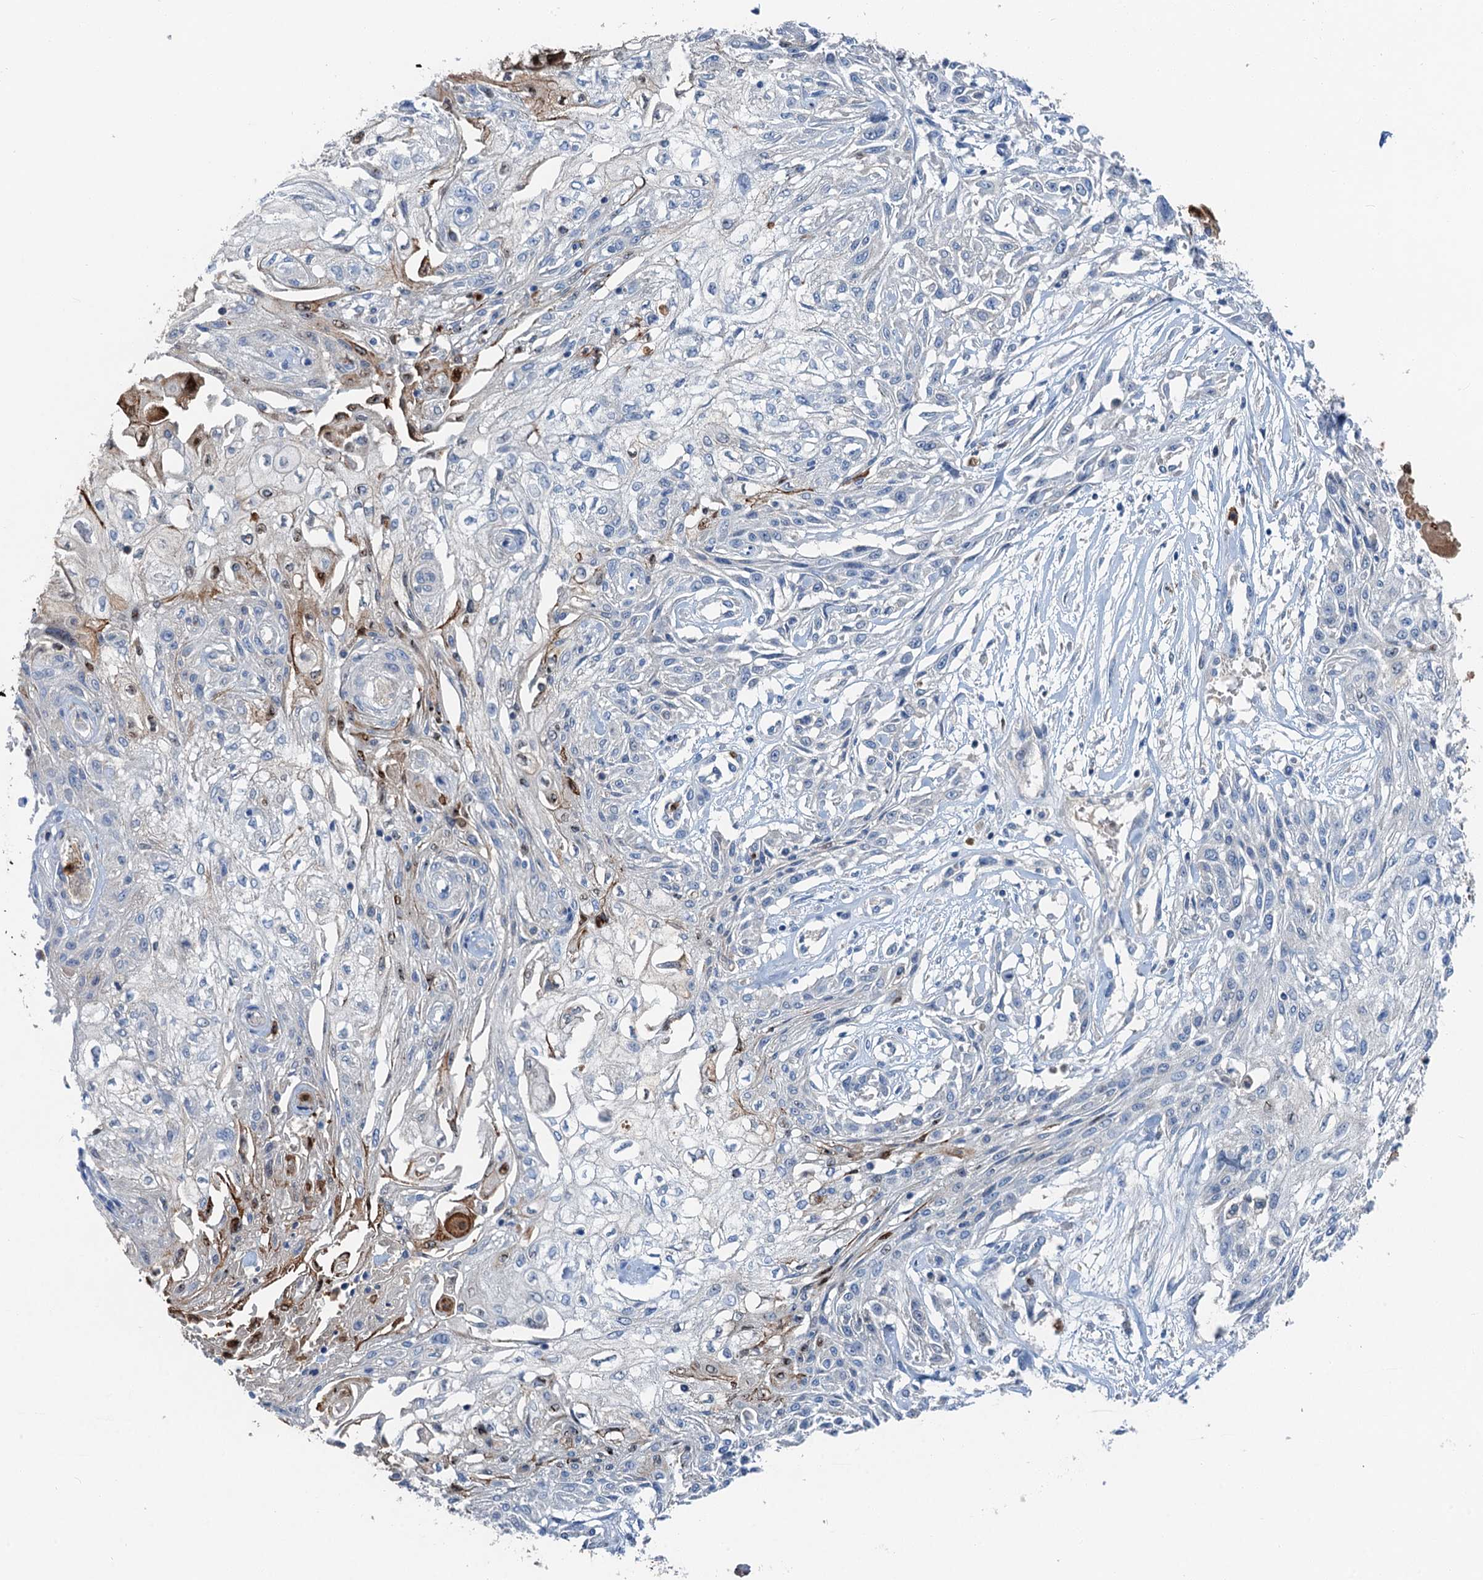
{"staining": {"intensity": "negative", "quantity": "none", "location": "none"}, "tissue": "skin cancer", "cell_type": "Tumor cells", "image_type": "cancer", "snomed": [{"axis": "morphology", "description": "Squamous cell carcinoma, NOS"}, {"axis": "morphology", "description": "Squamous cell carcinoma, metastatic, NOS"}, {"axis": "topography", "description": "Skin"}, {"axis": "topography", "description": "Lymph node"}], "caption": "Immunohistochemical staining of human skin cancer (metastatic squamous cell carcinoma) reveals no significant expression in tumor cells.", "gene": "OTOA", "patient": {"sex": "male", "age": 75}}